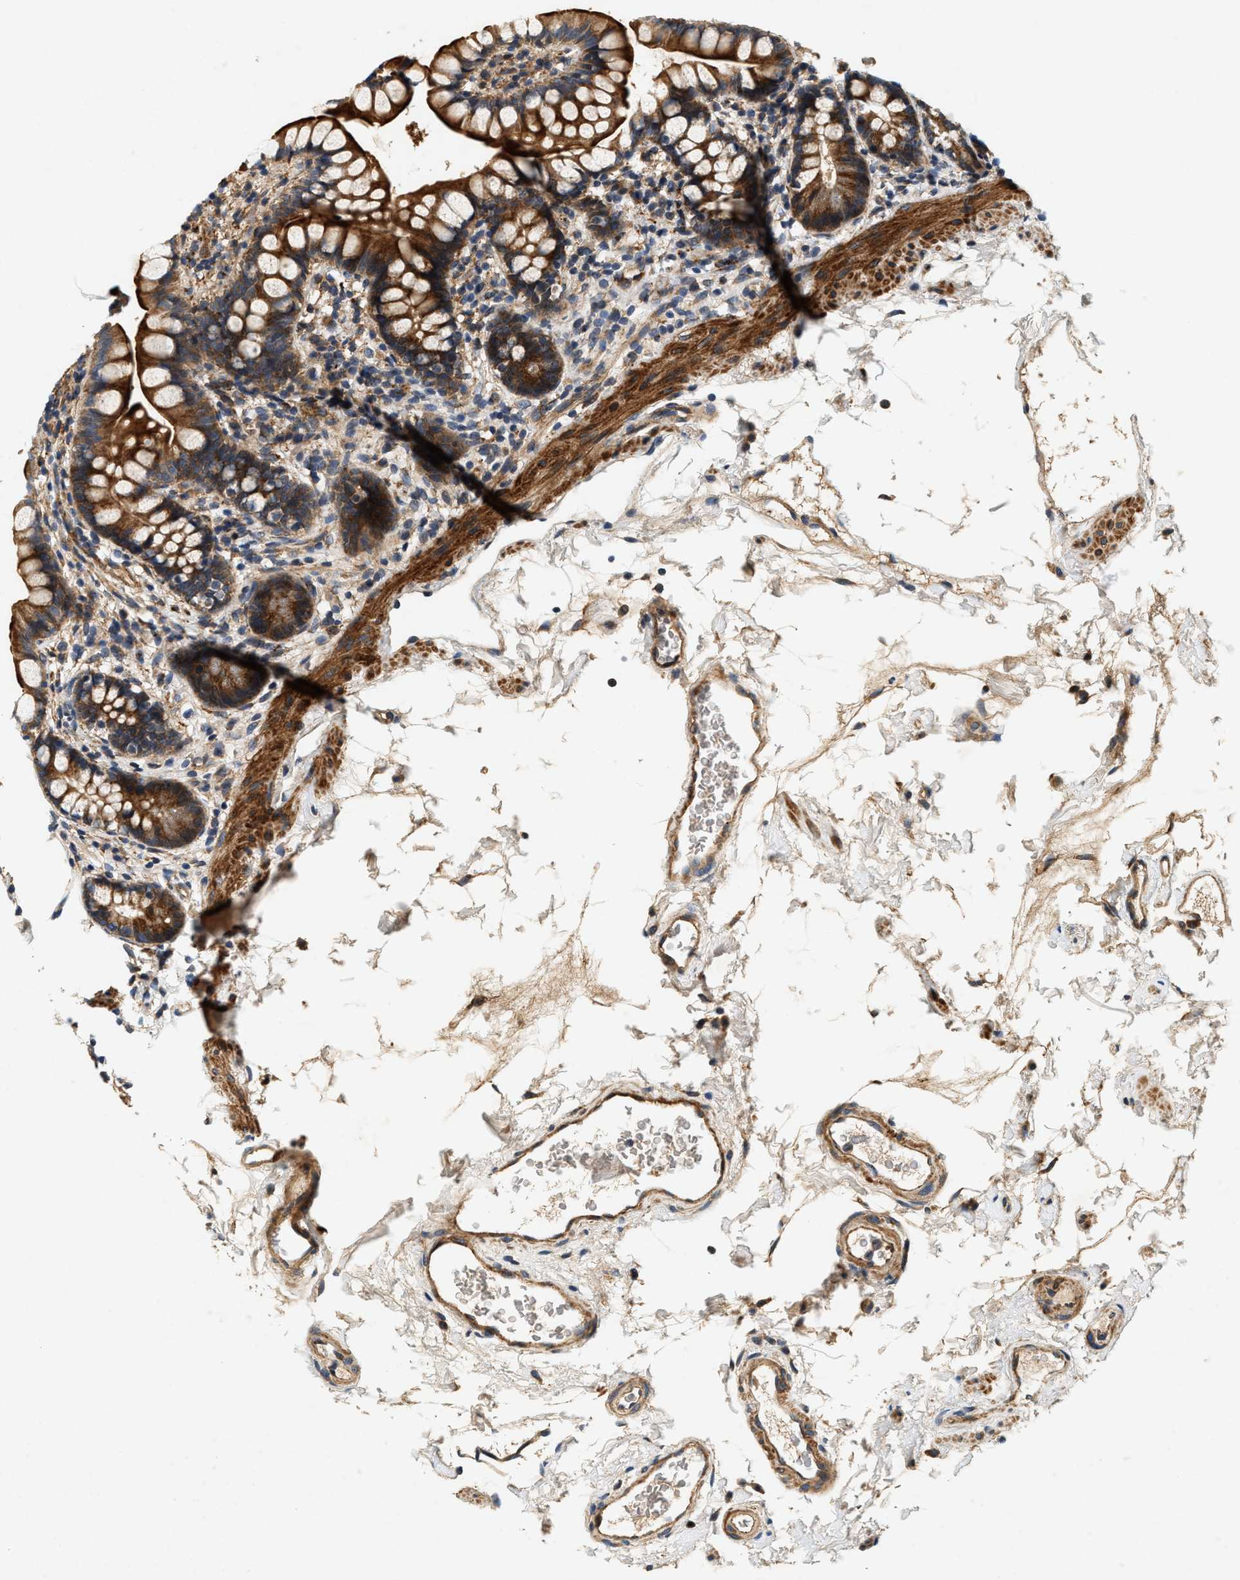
{"staining": {"intensity": "strong", "quantity": ">75%", "location": "cytoplasmic/membranous"}, "tissue": "small intestine", "cell_type": "Glandular cells", "image_type": "normal", "snomed": [{"axis": "morphology", "description": "Normal tissue, NOS"}, {"axis": "topography", "description": "Small intestine"}], "caption": "Small intestine stained for a protein reveals strong cytoplasmic/membranous positivity in glandular cells. Immunohistochemistry stains the protein of interest in brown and the nuclei are stained blue.", "gene": "DUSP10", "patient": {"sex": "female", "age": 84}}